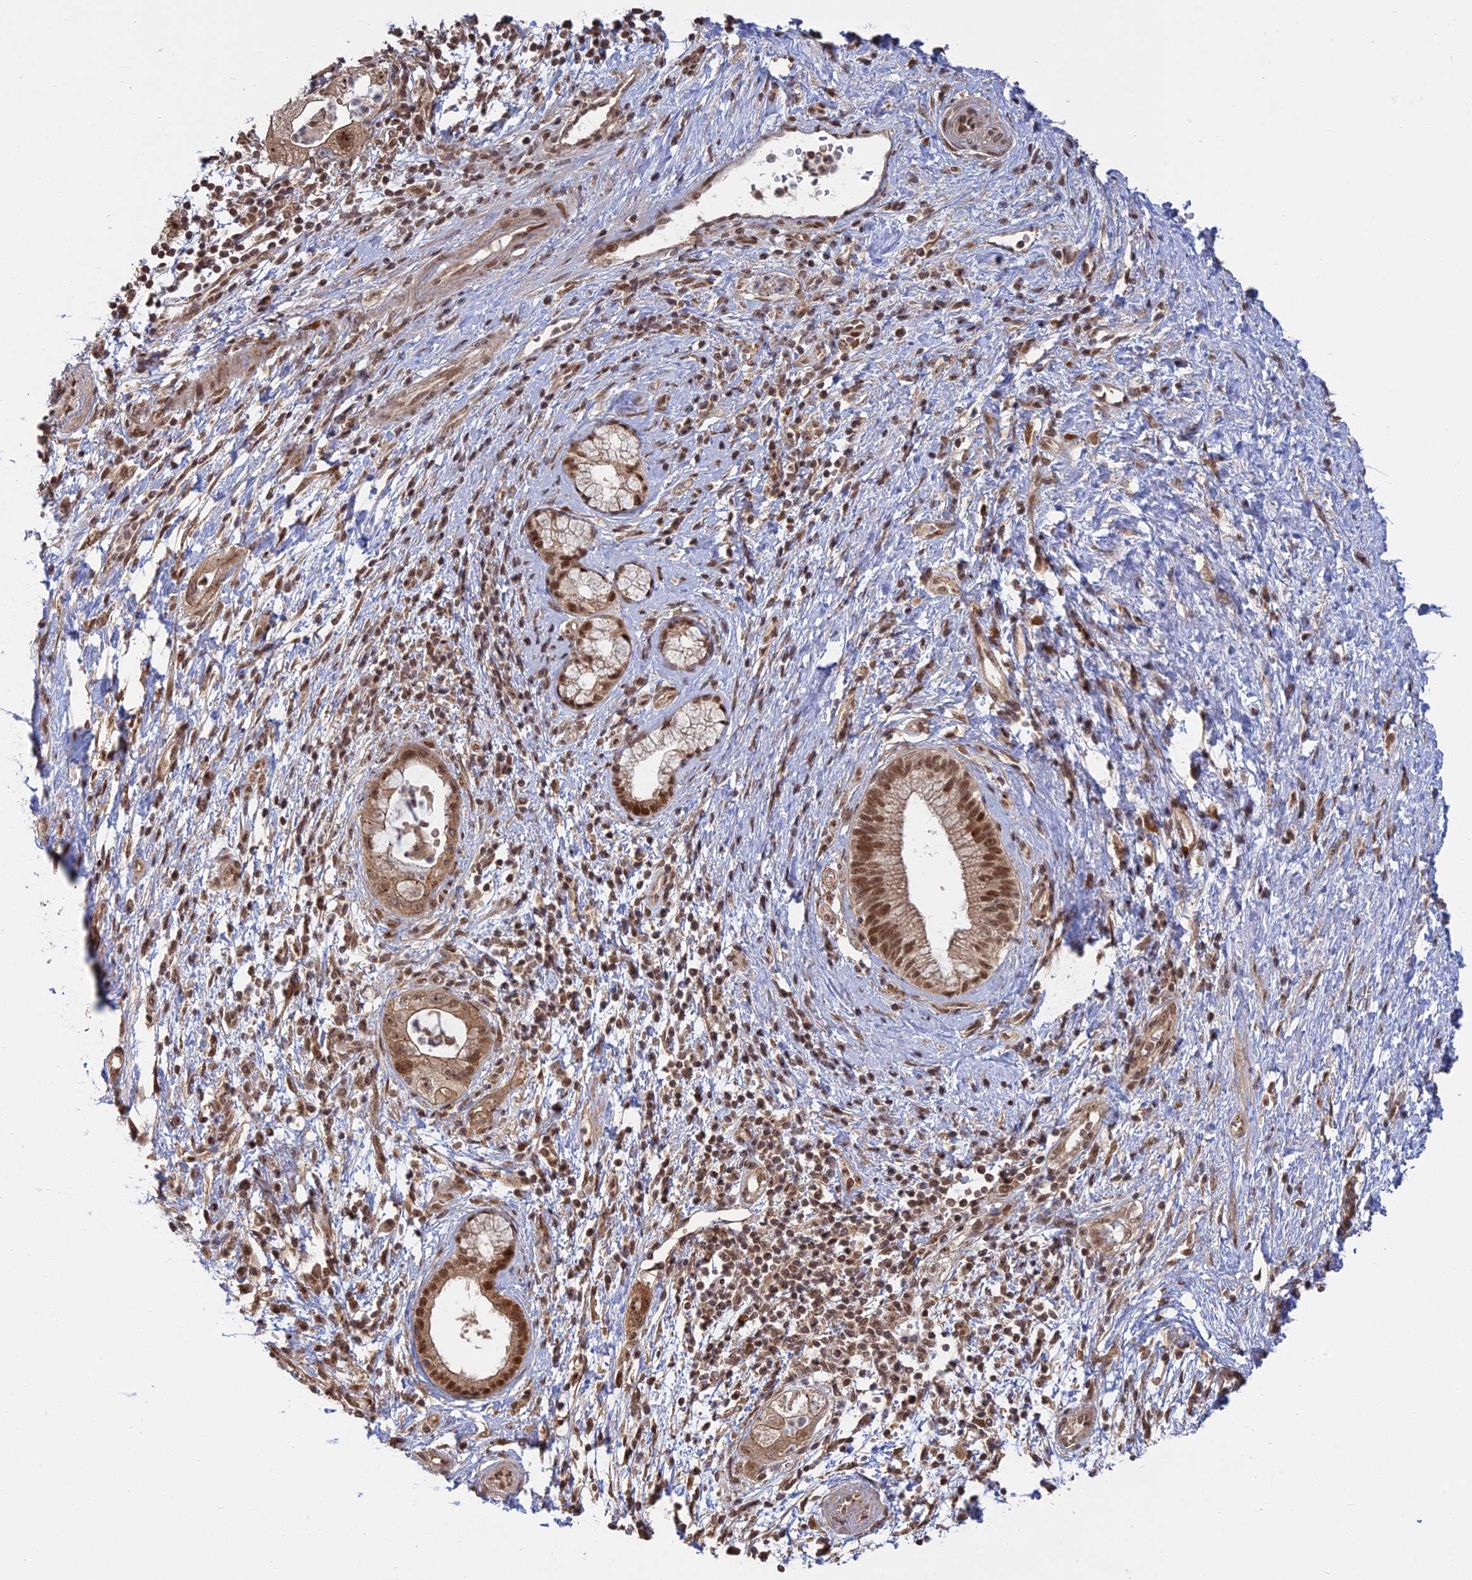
{"staining": {"intensity": "moderate", "quantity": ">75%", "location": "nuclear"}, "tissue": "pancreatic cancer", "cell_type": "Tumor cells", "image_type": "cancer", "snomed": [{"axis": "morphology", "description": "Adenocarcinoma, NOS"}, {"axis": "topography", "description": "Pancreas"}], "caption": "Immunohistochemistry (IHC) of human pancreatic cancer (adenocarcinoma) shows medium levels of moderate nuclear expression in about >75% of tumor cells. The protein is shown in brown color, while the nuclei are stained blue.", "gene": "PKIG", "patient": {"sex": "female", "age": 73}}